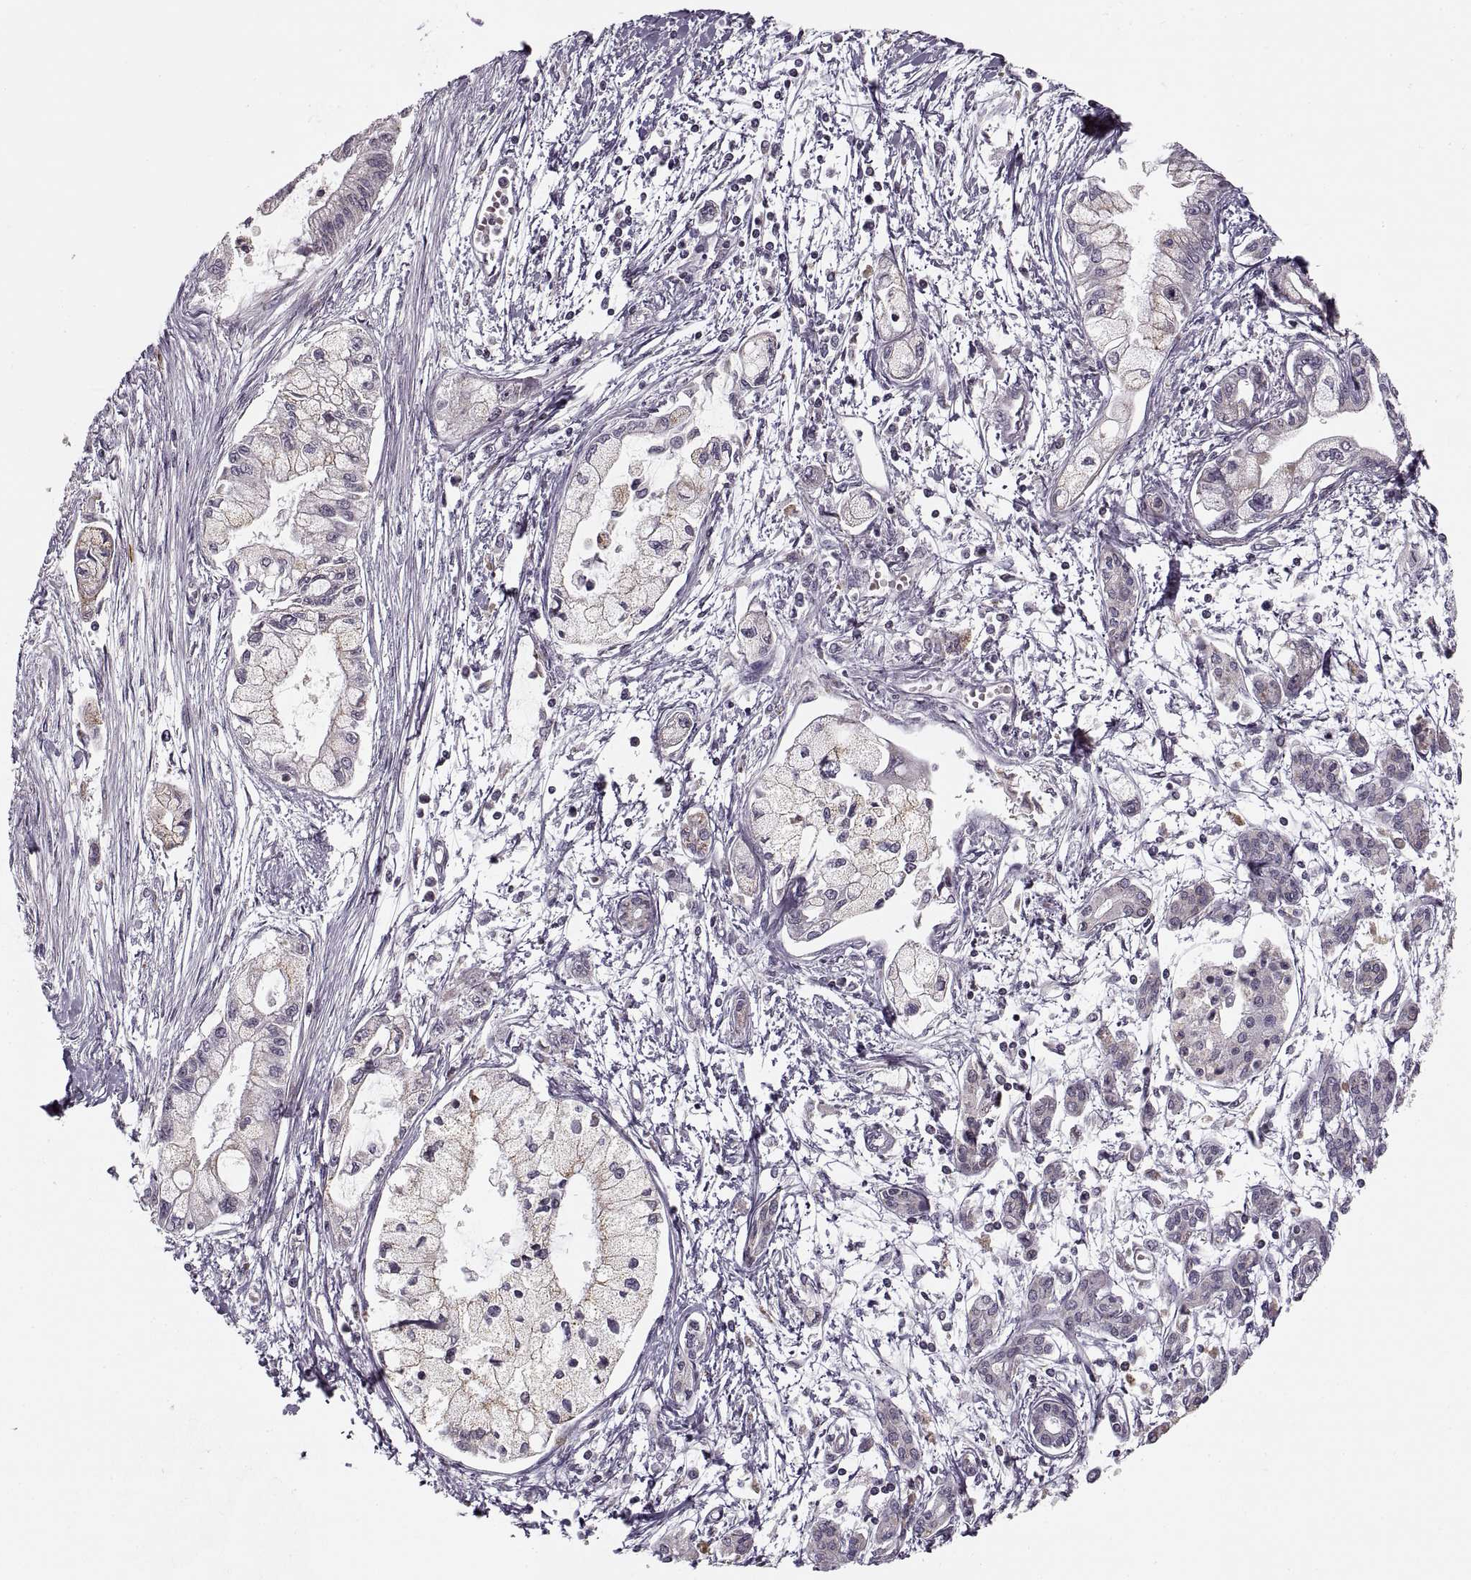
{"staining": {"intensity": "negative", "quantity": "none", "location": "none"}, "tissue": "pancreatic cancer", "cell_type": "Tumor cells", "image_type": "cancer", "snomed": [{"axis": "morphology", "description": "Adenocarcinoma, NOS"}, {"axis": "topography", "description": "Pancreas"}], "caption": "Immunohistochemical staining of human adenocarcinoma (pancreatic) displays no significant expression in tumor cells.", "gene": "ASIC3", "patient": {"sex": "male", "age": 54}}